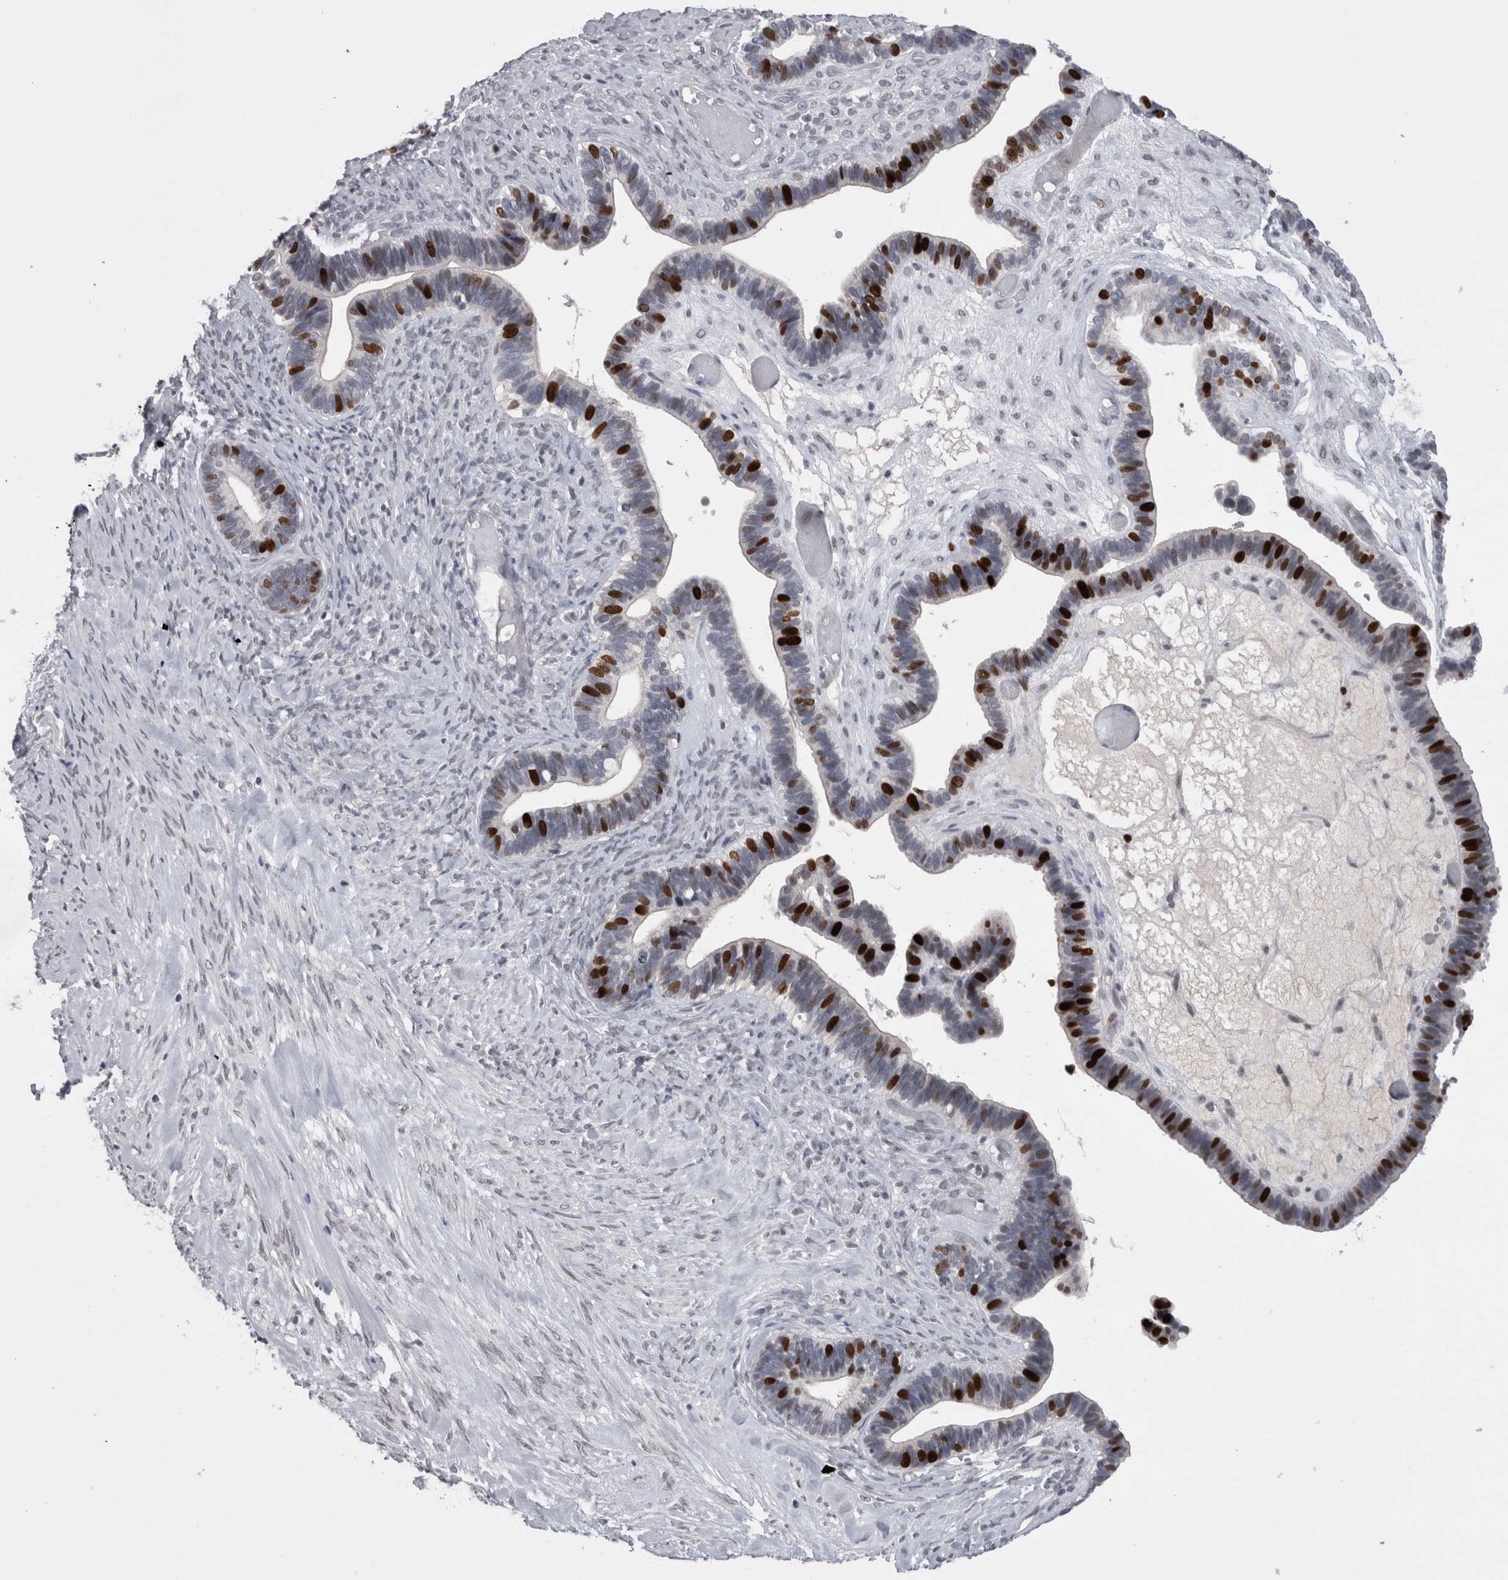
{"staining": {"intensity": "strong", "quantity": "25%-75%", "location": "nuclear"}, "tissue": "ovarian cancer", "cell_type": "Tumor cells", "image_type": "cancer", "snomed": [{"axis": "morphology", "description": "Cystadenocarcinoma, serous, NOS"}, {"axis": "topography", "description": "Ovary"}], "caption": "A photomicrograph of human ovarian serous cystadenocarcinoma stained for a protein displays strong nuclear brown staining in tumor cells.", "gene": "KIF18B", "patient": {"sex": "female", "age": 56}}